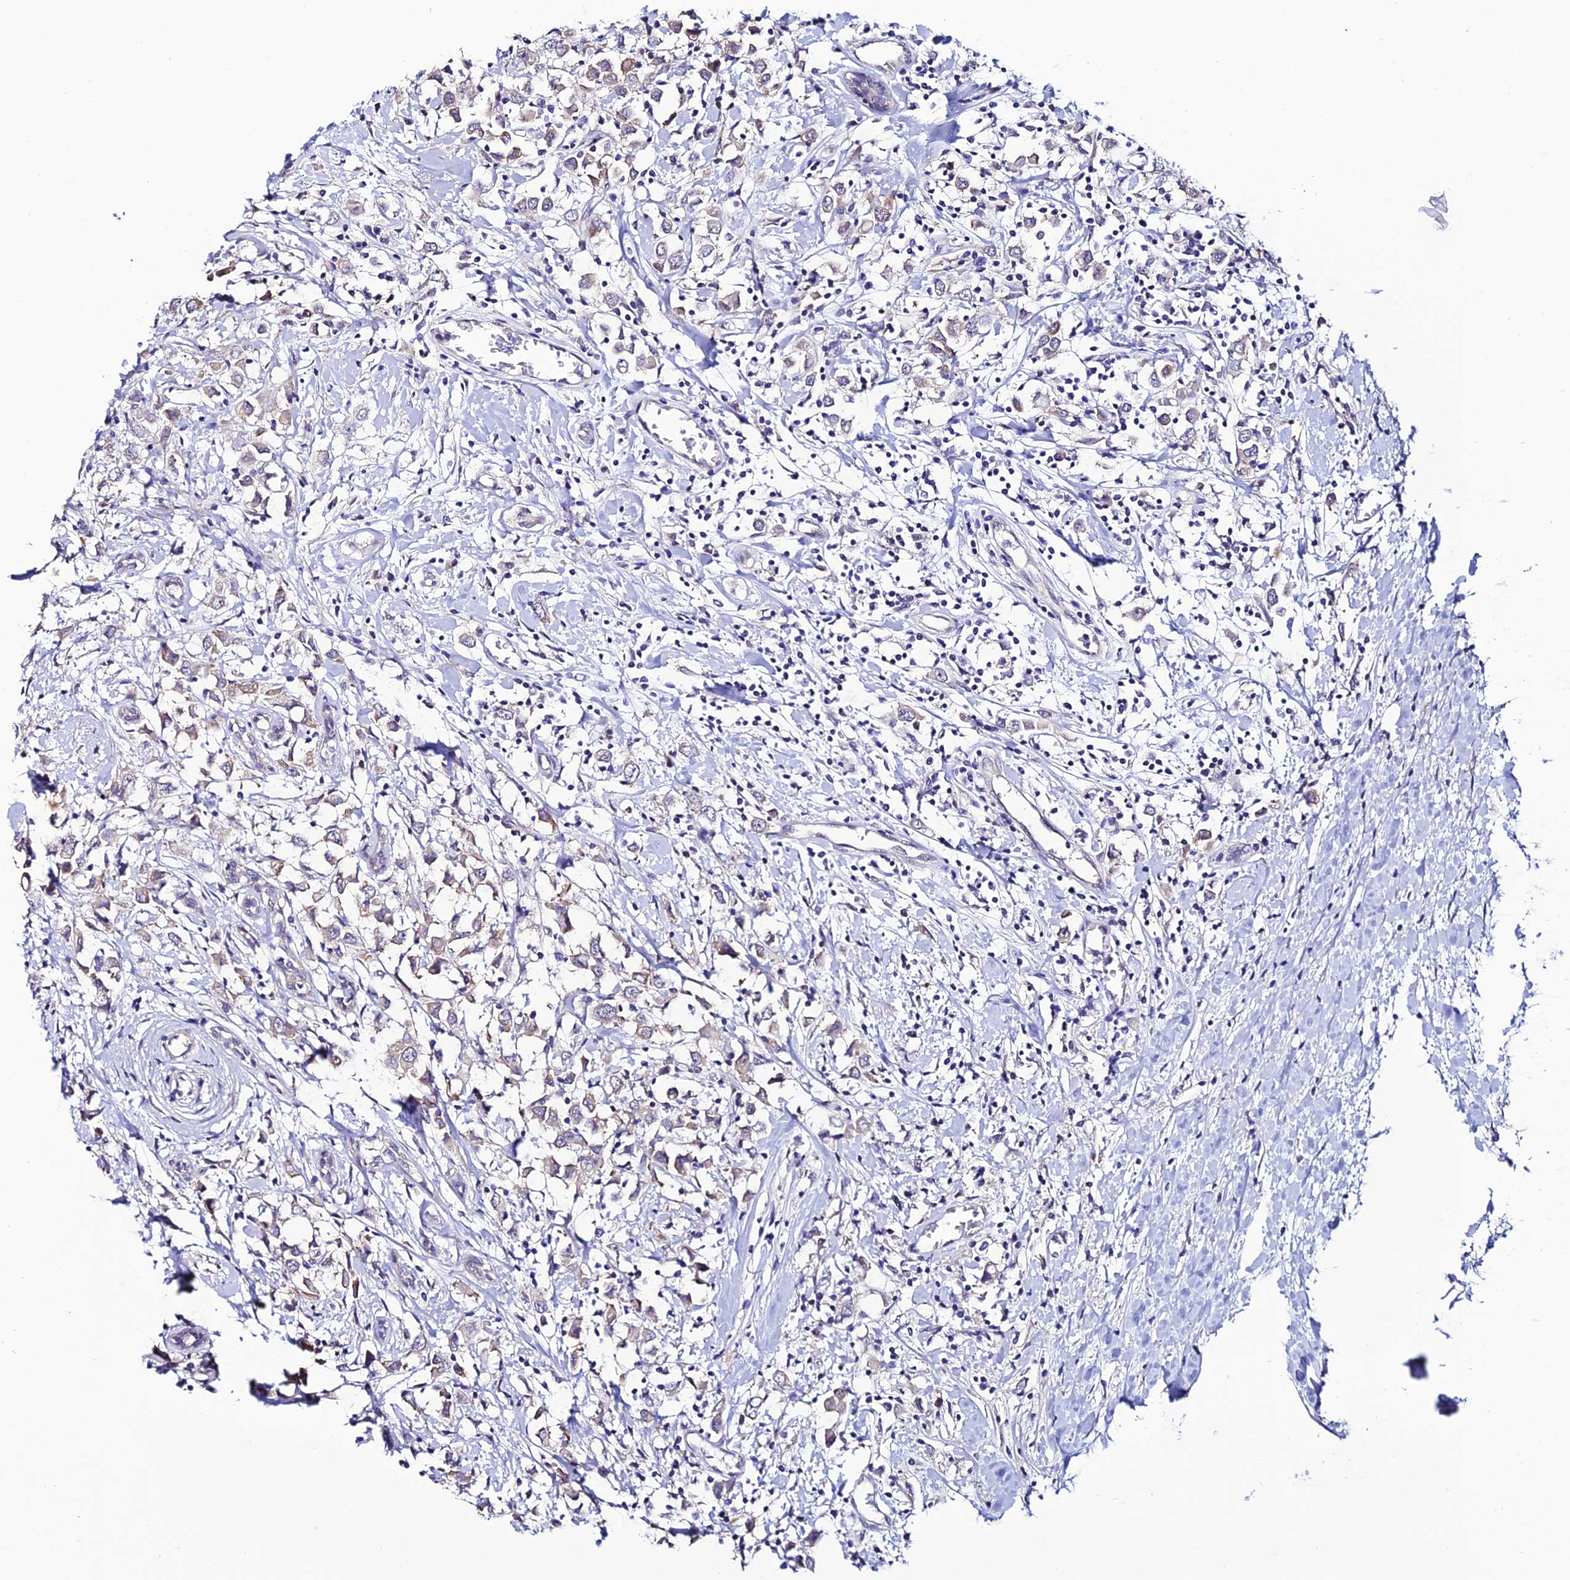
{"staining": {"intensity": "weak", "quantity": "25%-75%", "location": "cytoplasmic/membranous"}, "tissue": "breast cancer", "cell_type": "Tumor cells", "image_type": "cancer", "snomed": [{"axis": "morphology", "description": "Duct carcinoma"}, {"axis": "topography", "description": "Breast"}], "caption": "Weak cytoplasmic/membranous expression for a protein is identified in approximately 25%-75% of tumor cells of breast cancer using immunohistochemistry (IHC).", "gene": "FZD8", "patient": {"sex": "female", "age": 61}}